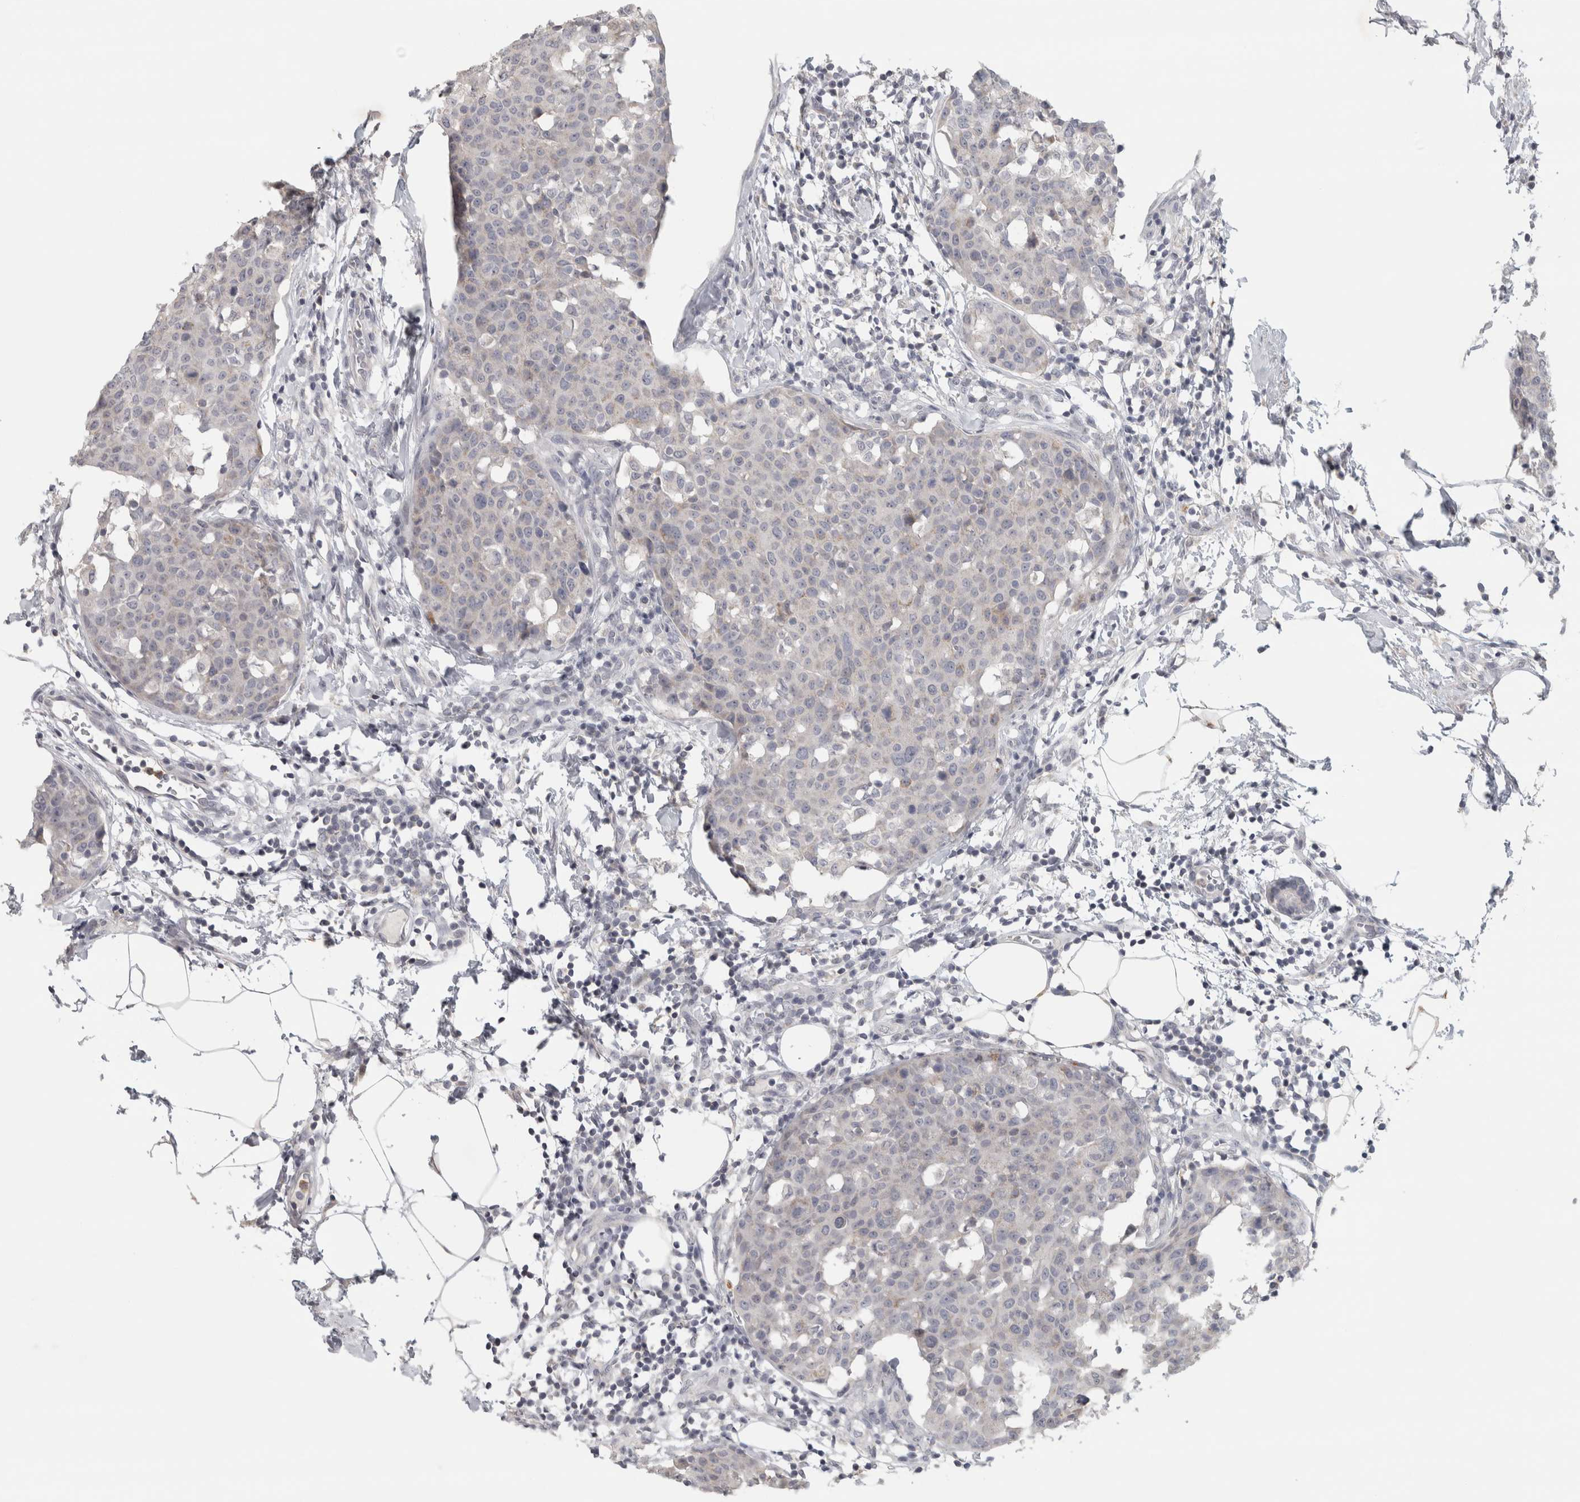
{"staining": {"intensity": "negative", "quantity": "none", "location": "none"}, "tissue": "breast cancer", "cell_type": "Tumor cells", "image_type": "cancer", "snomed": [{"axis": "morphology", "description": "Normal tissue, NOS"}, {"axis": "morphology", "description": "Duct carcinoma"}, {"axis": "topography", "description": "Breast"}], "caption": "This is an immunohistochemistry (IHC) histopathology image of breast cancer. There is no staining in tumor cells.", "gene": "PTPRN2", "patient": {"sex": "female", "age": 37}}